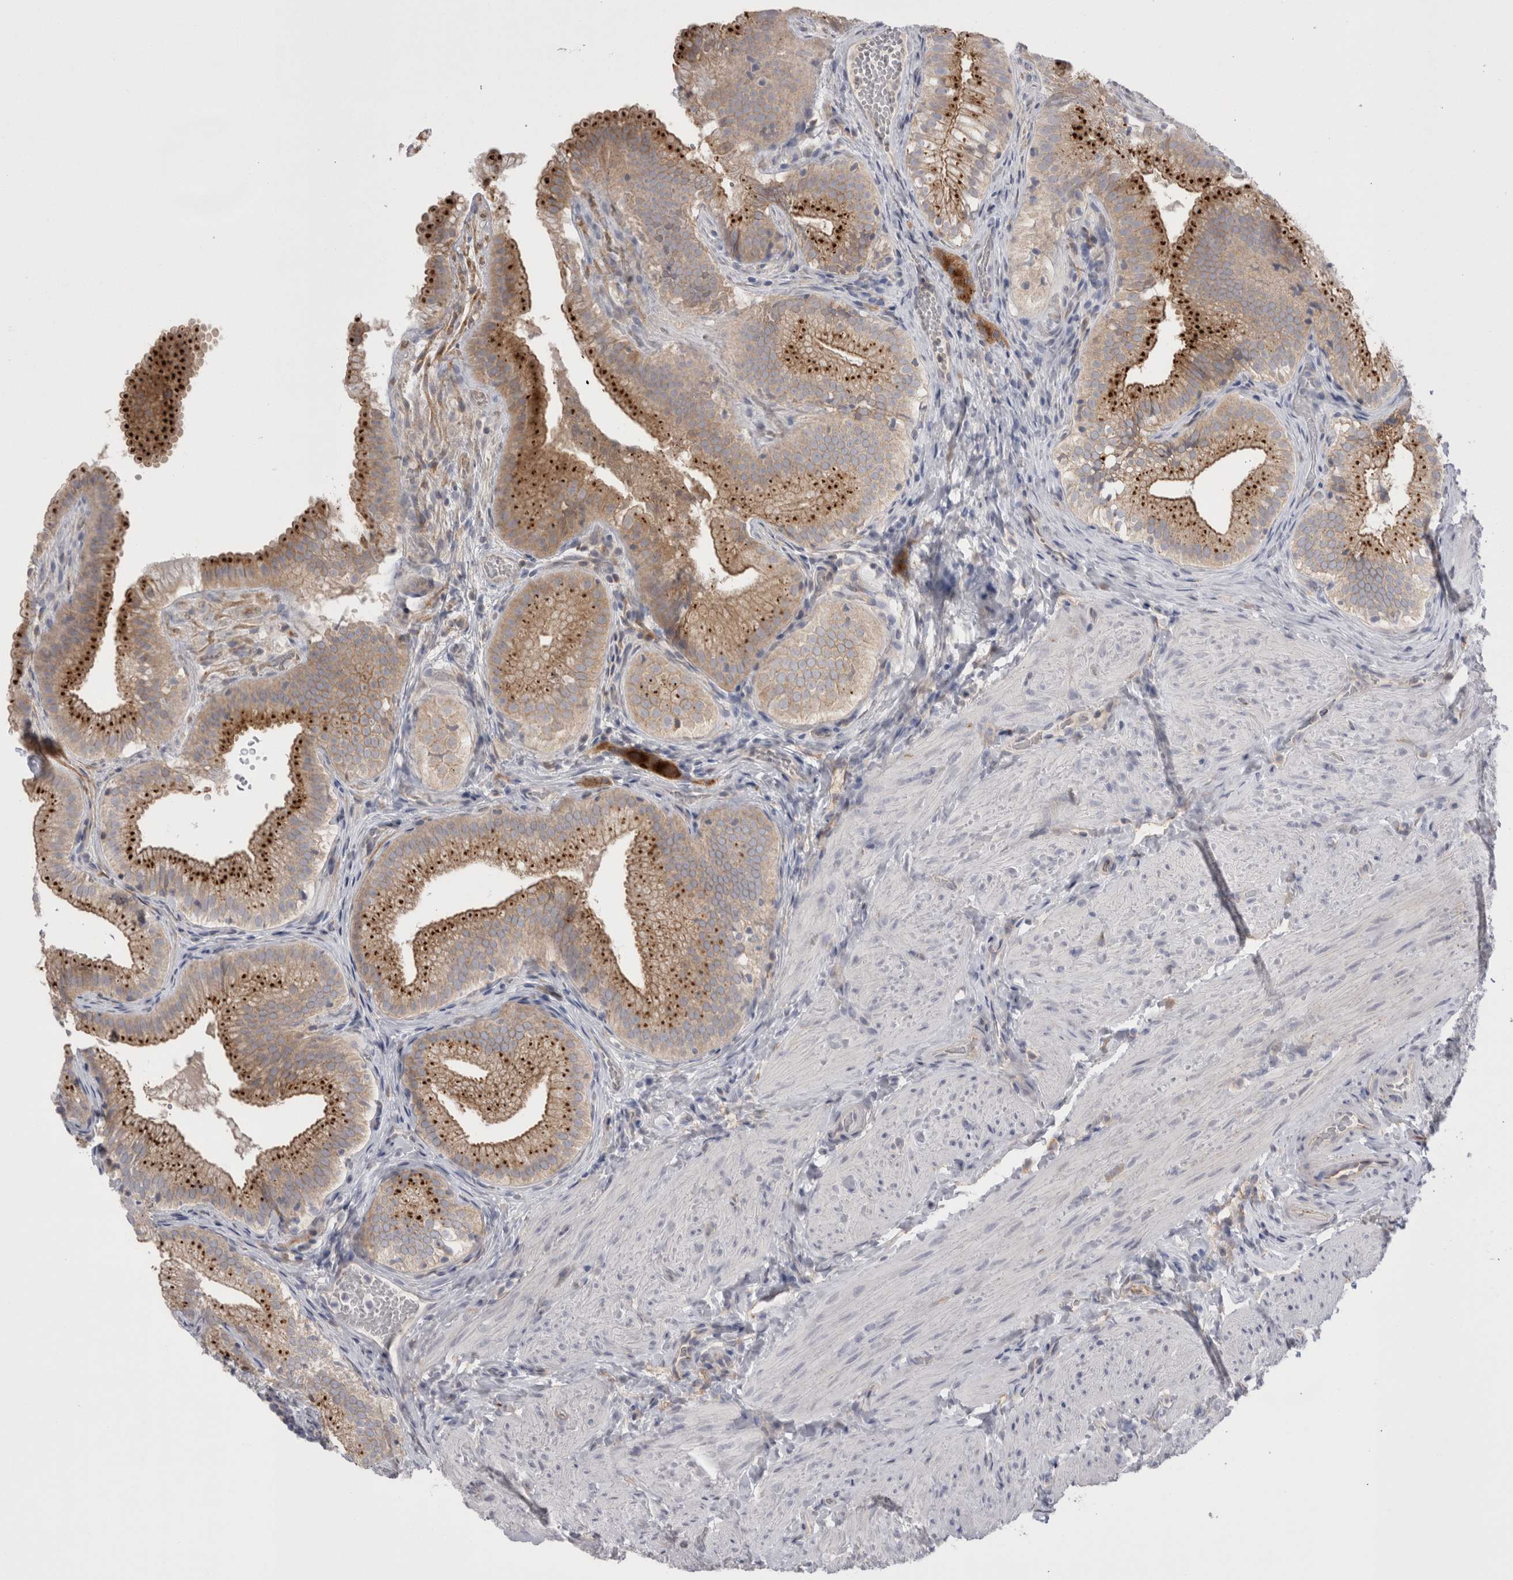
{"staining": {"intensity": "strong", "quantity": "<25%", "location": "cytoplasmic/membranous"}, "tissue": "gallbladder", "cell_type": "Glandular cells", "image_type": "normal", "snomed": [{"axis": "morphology", "description": "Normal tissue, NOS"}, {"axis": "topography", "description": "Gallbladder"}], "caption": "Immunohistochemical staining of benign human gallbladder displays strong cytoplasmic/membranous protein positivity in approximately <25% of glandular cells.", "gene": "EPDR1", "patient": {"sex": "female", "age": 30}}